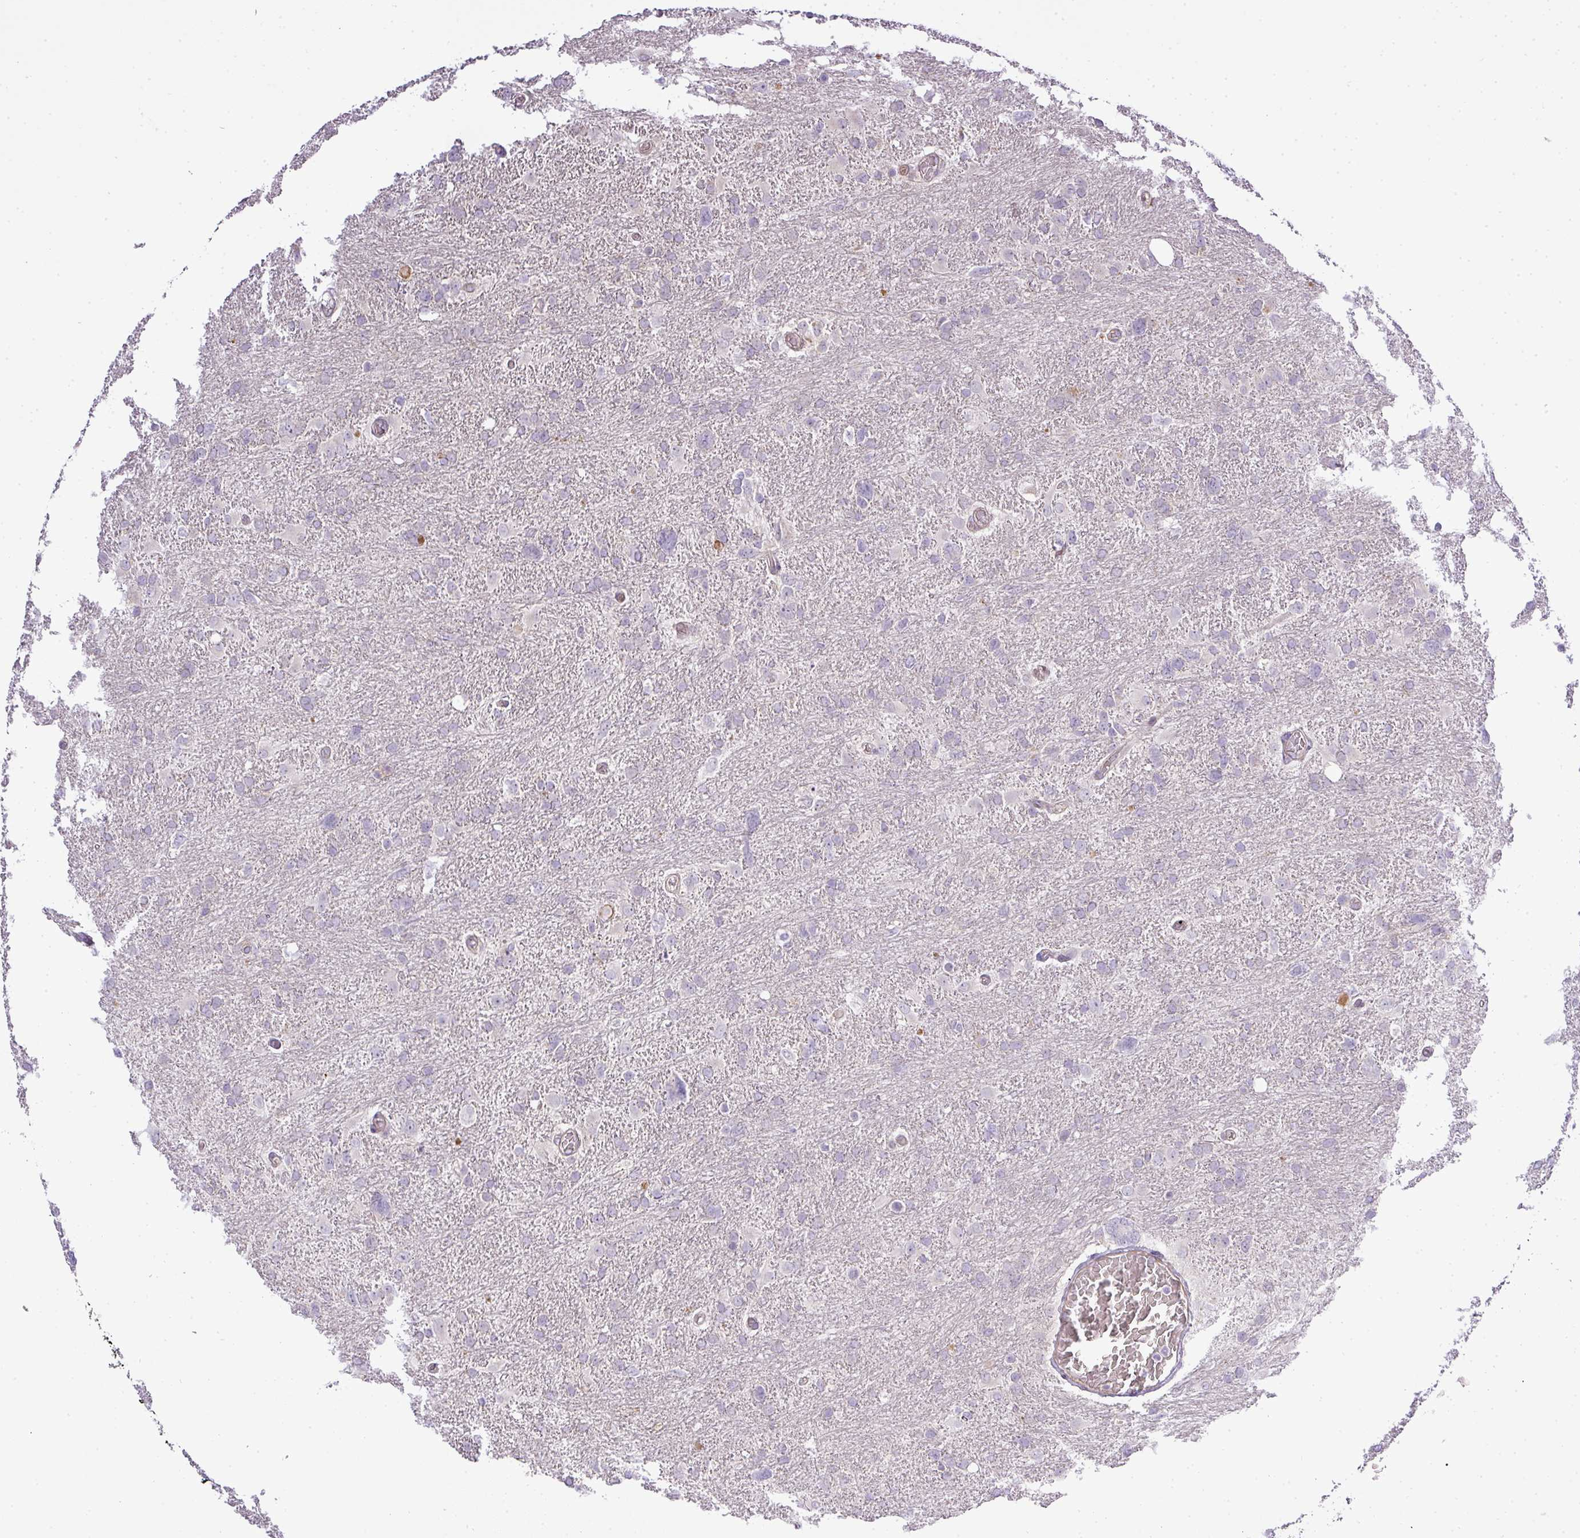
{"staining": {"intensity": "negative", "quantity": "none", "location": "none"}, "tissue": "glioma", "cell_type": "Tumor cells", "image_type": "cancer", "snomed": [{"axis": "morphology", "description": "Glioma, malignant, High grade"}, {"axis": "topography", "description": "Brain"}], "caption": "Tumor cells show no significant positivity in glioma.", "gene": "ZDHHC1", "patient": {"sex": "male", "age": 61}}